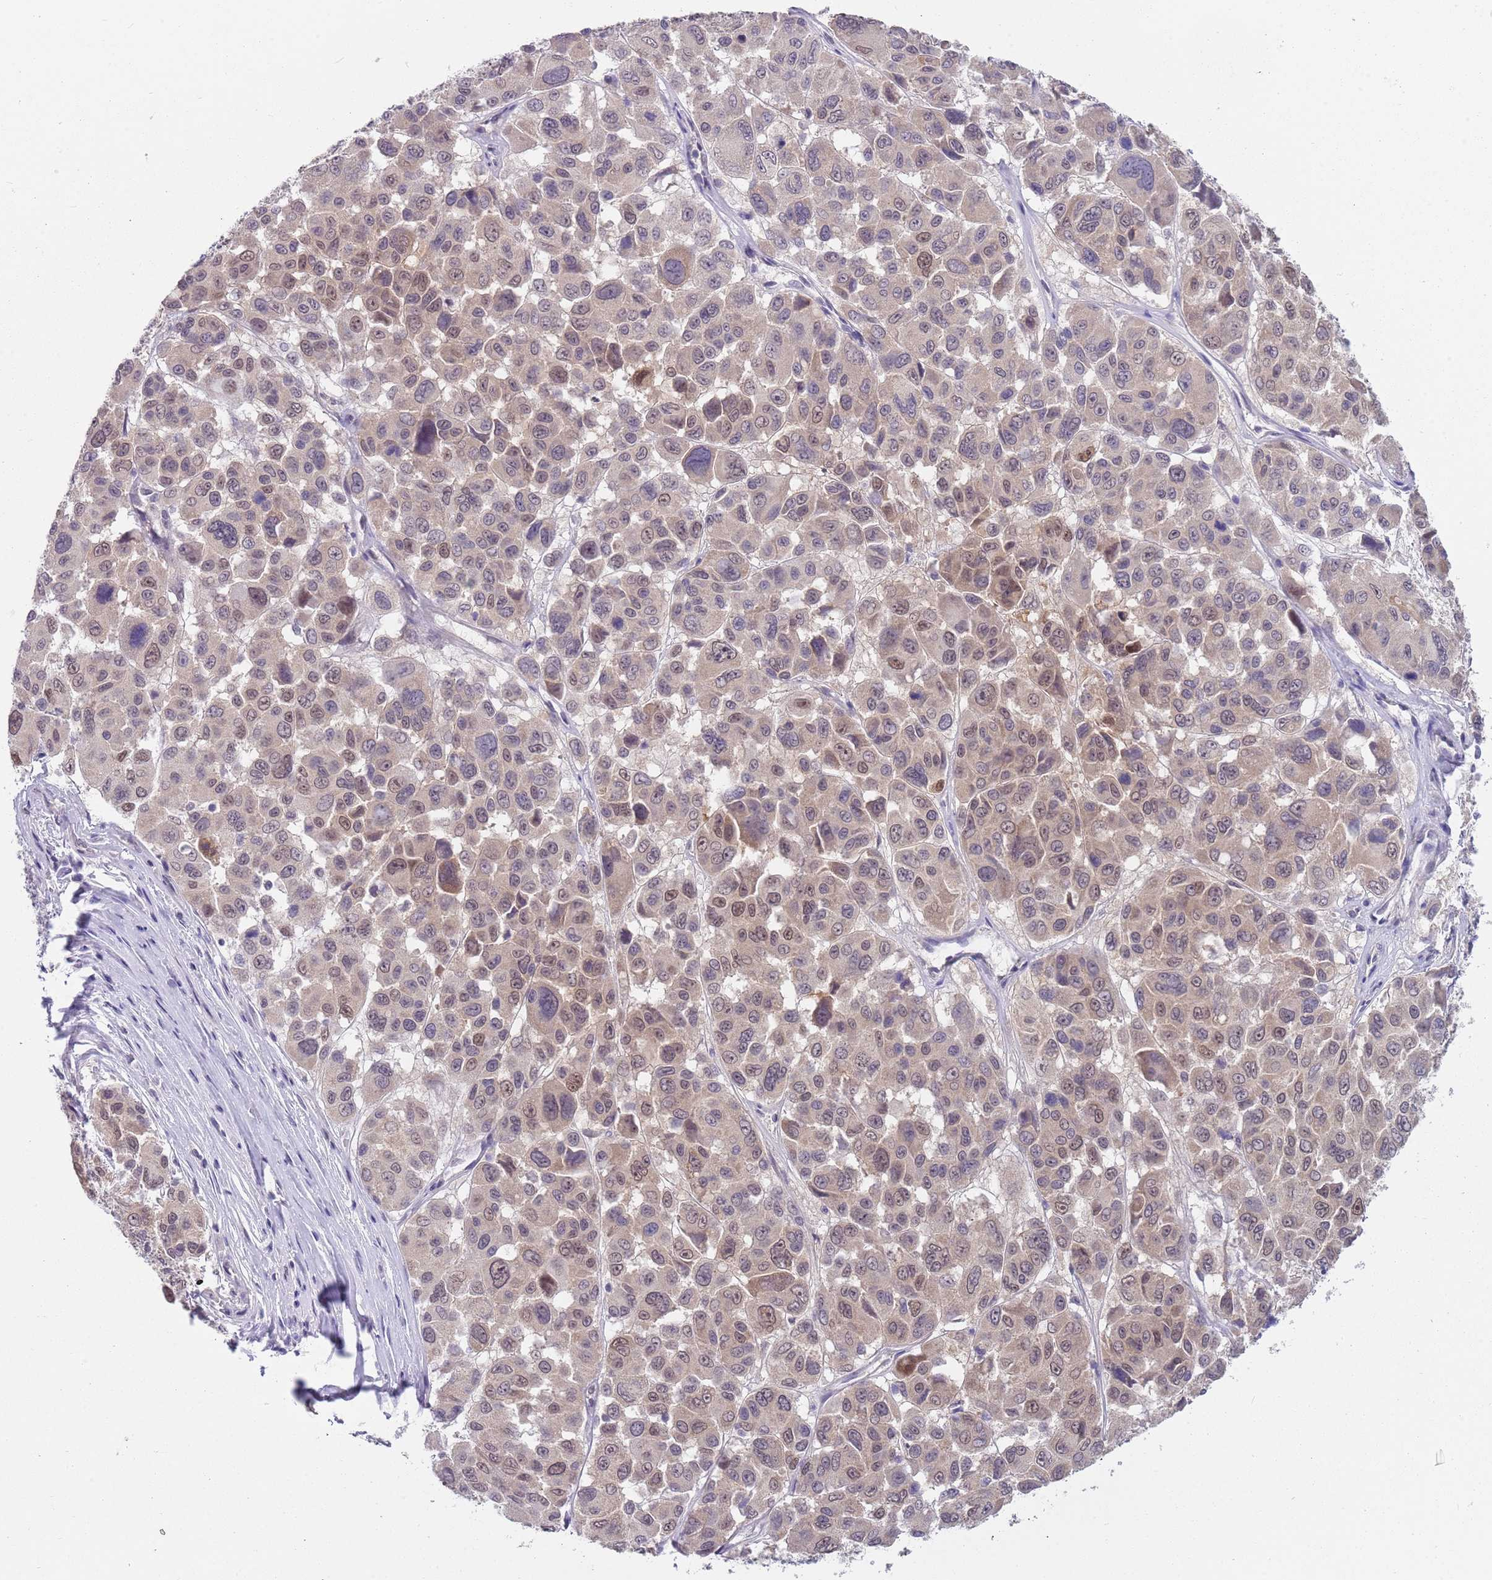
{"staining": {"intensity": "moderate", "quantity": "25%-75%", "location": "nuclear"}, "tissue": "melanoma", "cell_type": "Tumor cells", "image_type": "cancer", "snomed": [{"axis": "morphology", "description": "Malignant melanoma, NOS"}, {"axis": "topography", "description": "Skin"}], "caption": "Tumor cells reveal medium levels of moderate nuclear expression in approximately 25%-75% of cells in melanoma.", "gene": "SEPHS2", "patient": {"sex": "female", "age": 66}}